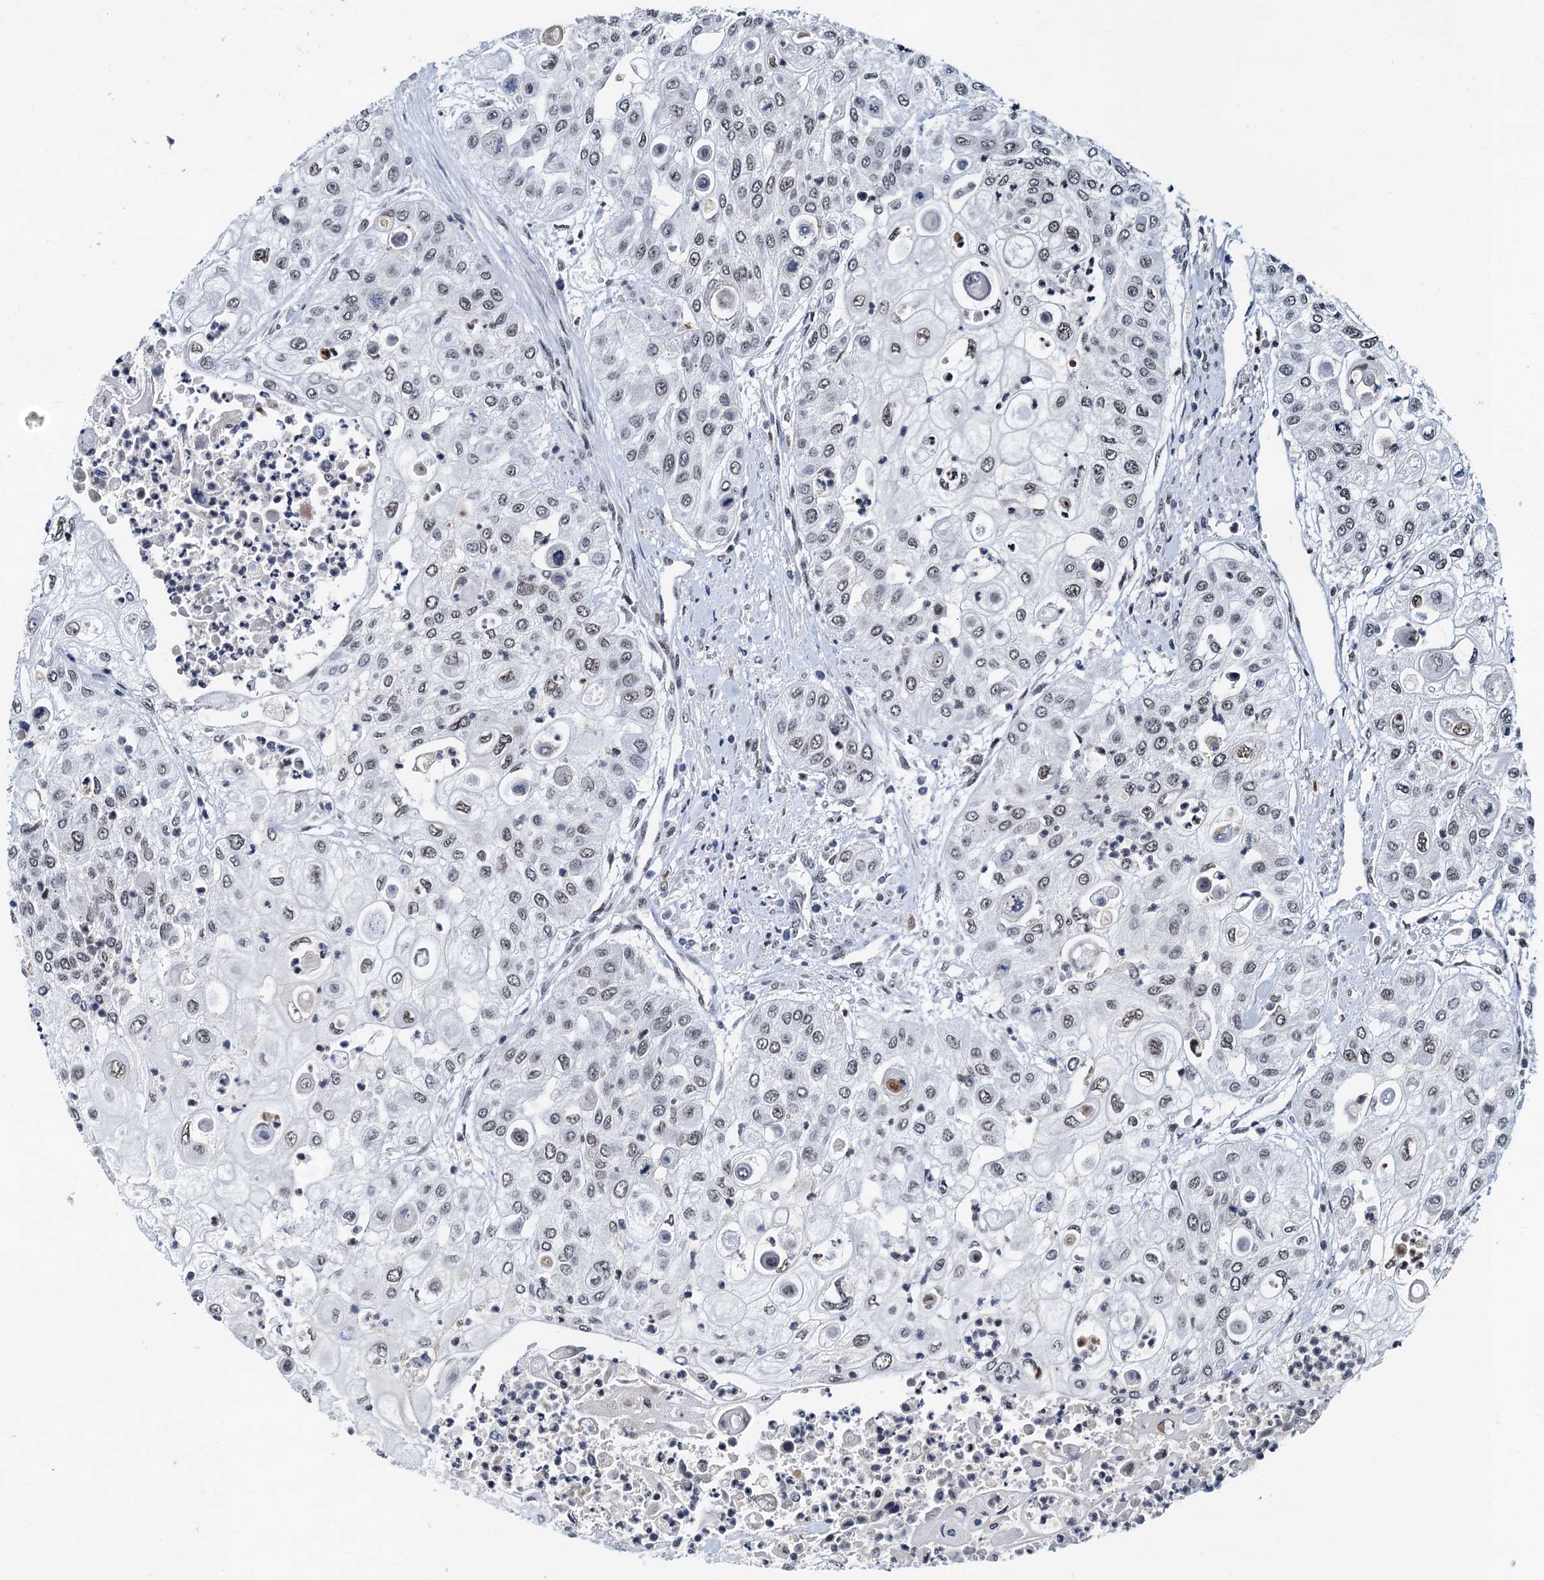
{"staining": {"intensity": "weak", "quantity": ">75%", "location": "nuclear"}, "tissue": "urothelial cancer", "cell_type": "Tumor cells", "image_type": "cancer", "snomed": [{"axis": "morphology", "description": "Urothelial carcinoma, High grade"}, {"axis": "topography", "description": "Urinary bladder"}], "caption": "Immunohistochemistry (IHC) of human high-grade urothelial carcinoma demonstrates low levels of weak nuclear expression in approximately >75% of tumor cells.", "gene": "SNRPD1", "patient": {"sex": "female", "age": 79}}